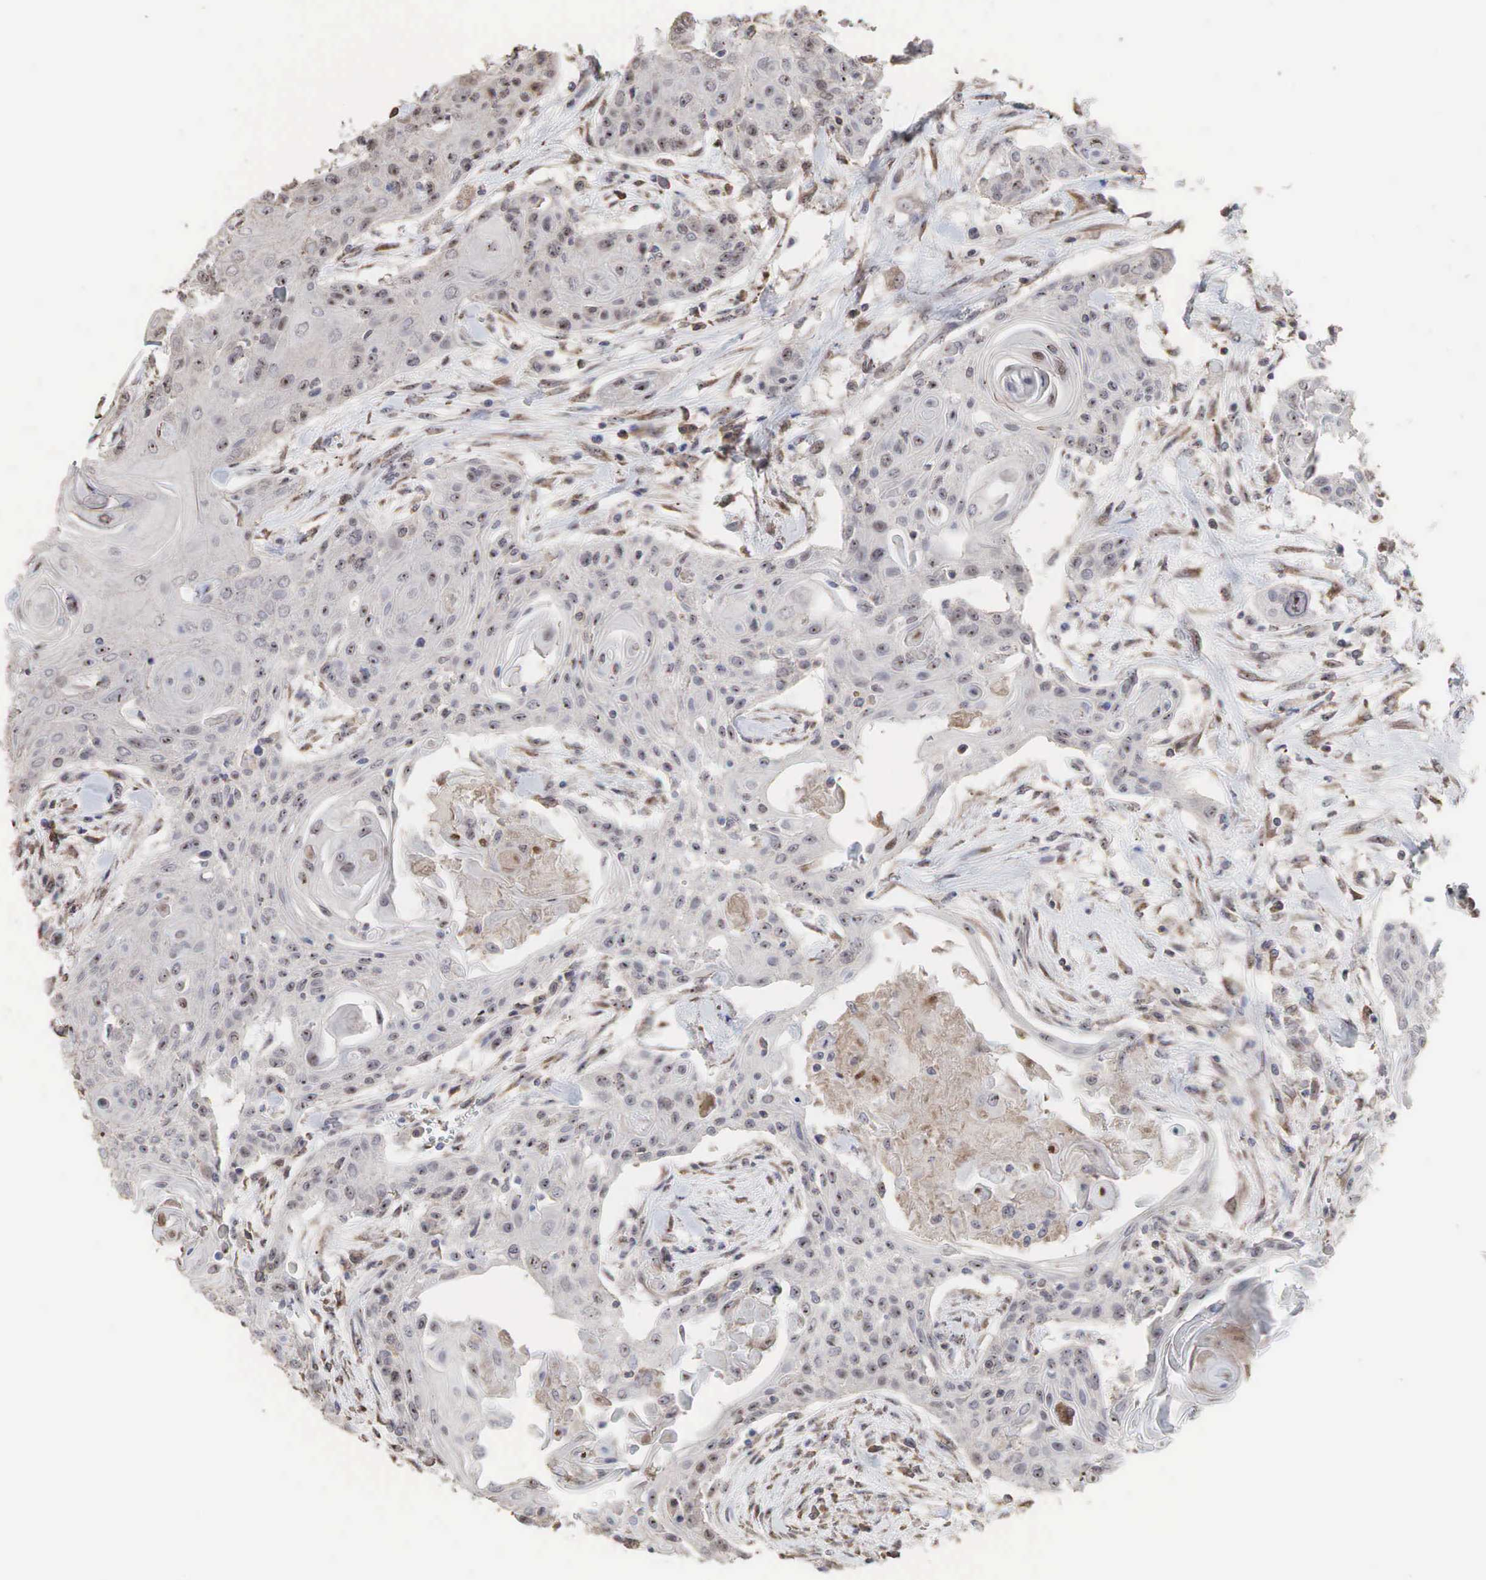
{"staining": {"intensity": "strong", "quantity": ">75%", "location": "cytoplasmic/membranous,nuclear"}, "tissue": "head and neck cancer", "cell_type": "Tumor cells", "image_type": "cancer", "snomed": [{"axis": "morphology", "description": "Squamous cell carcinoma, NOS"}, {"axis": "morphology", "description": "Squamous cell carcinoma, metastatic, NOS"}, {"axis": "topography", "description": "Lymph node"}, {"axis": "topography", "description": "Salivary gland"}, {"axis": "topography", "description": "Head-Neck"}], "caption": "Immunohistochemical staining of human metastatic squamous cell carcinoma (head and neck) reveals strong cytoplasmic/membranous and nuclear protein staining in approximately >75% of tumor cells. (Stains: DAB in brown, nuclei in blue, Microscopy: brightfield microscopy at high magnification).", "gene": "DKC1", "patient": {"sex": "female", "age": 74}}